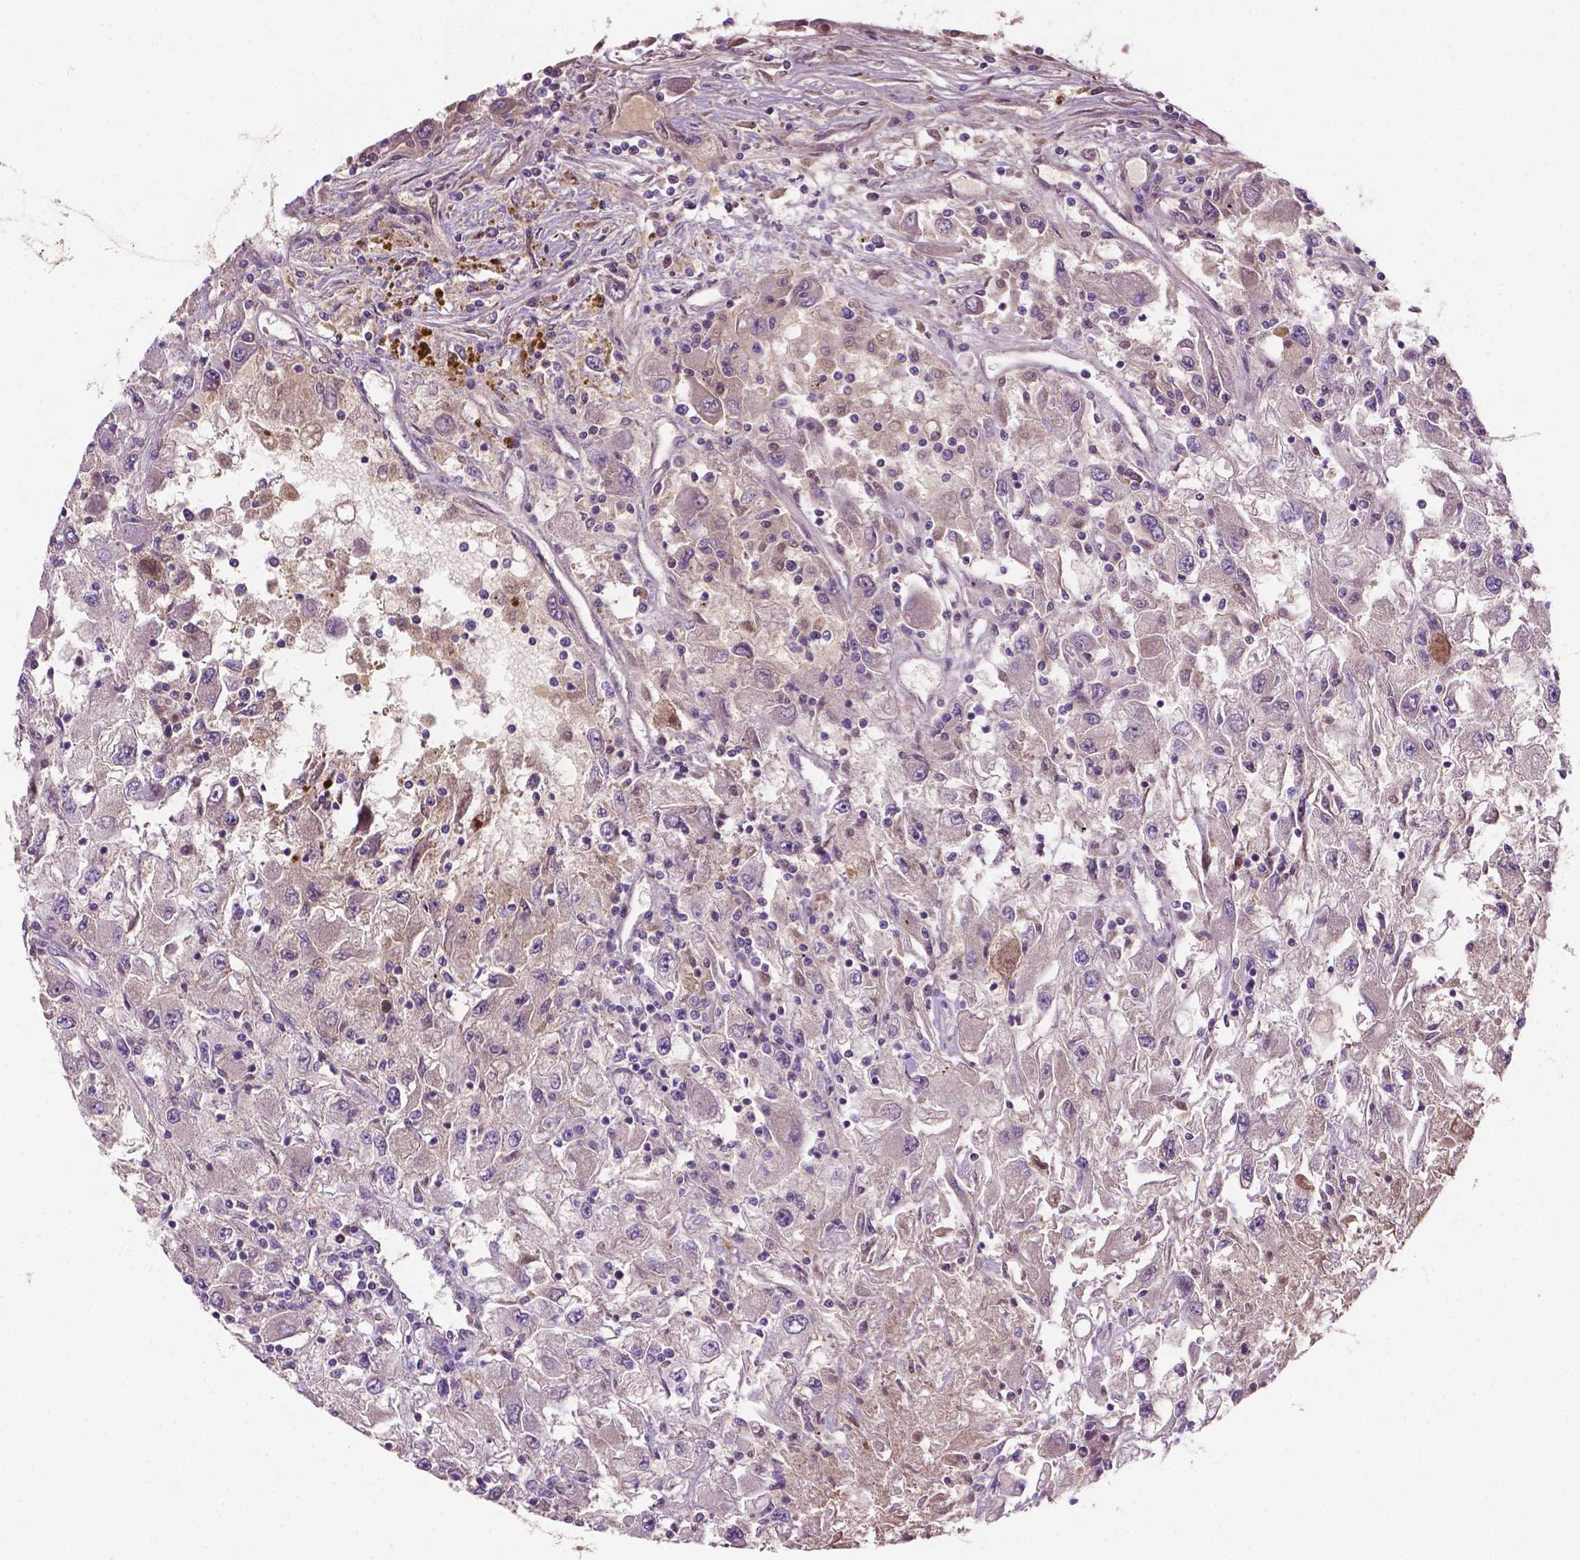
{"staining": {"intensity": "negative", "quantity": "none", "location": "none"}, "tissue": "renal cancer", "cell_type": "Tumor cells", "image_type": "cancer", "snomed": [{"axis": "morphology", "description": "Adenocarcinoma, NOS"}, {"axis": "topography", "description": "Kidney"}], "caption": "Immunohistochemistry of human adenocarcinoma (renal) shows no staining in tumor cells.", "gene": "FBLN1", "patient": {"sex": "female", "age": 67}}